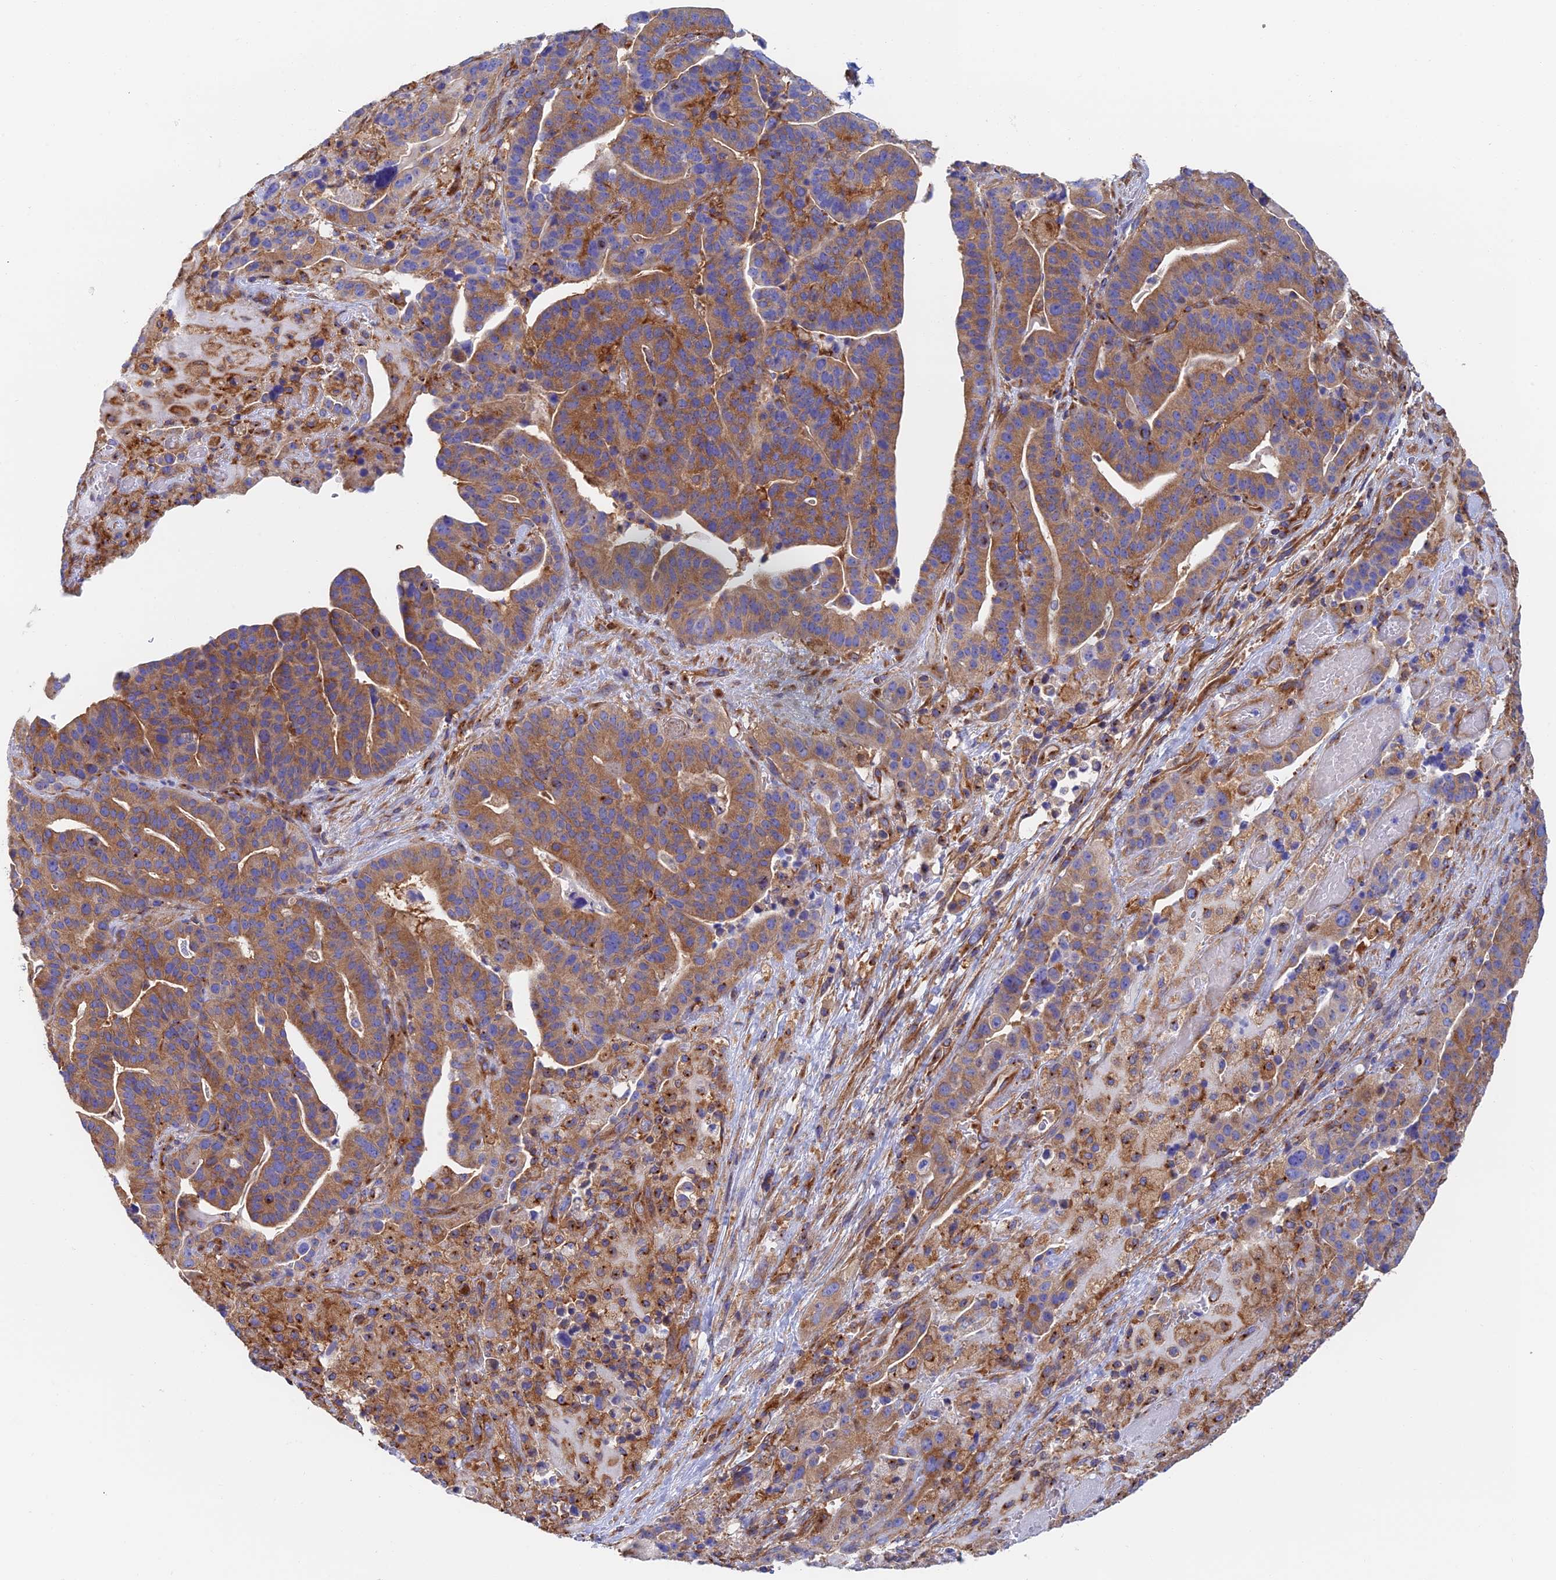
{"staining": {"intensity": "moderate", "quantity": ">75%", "location": "cytoplasmic/membranous"}, "tissue": "stomach cancer", "cell_type": "Tumor cells", "image_type": "cancer", "snomed": [{"axis": "morphology", "description": "Adenocarcinoma, NOS"}, {"axis": "topography", "description": "Stomach"}], "caption": "Tumor cells display medium levels of moderate cytoplasmic/membranous expression in approximately >75% of cells in human stomach adenocarcinoma.", "gene": "DCTN2", "patient": {"sex": "male", "age": 48}}